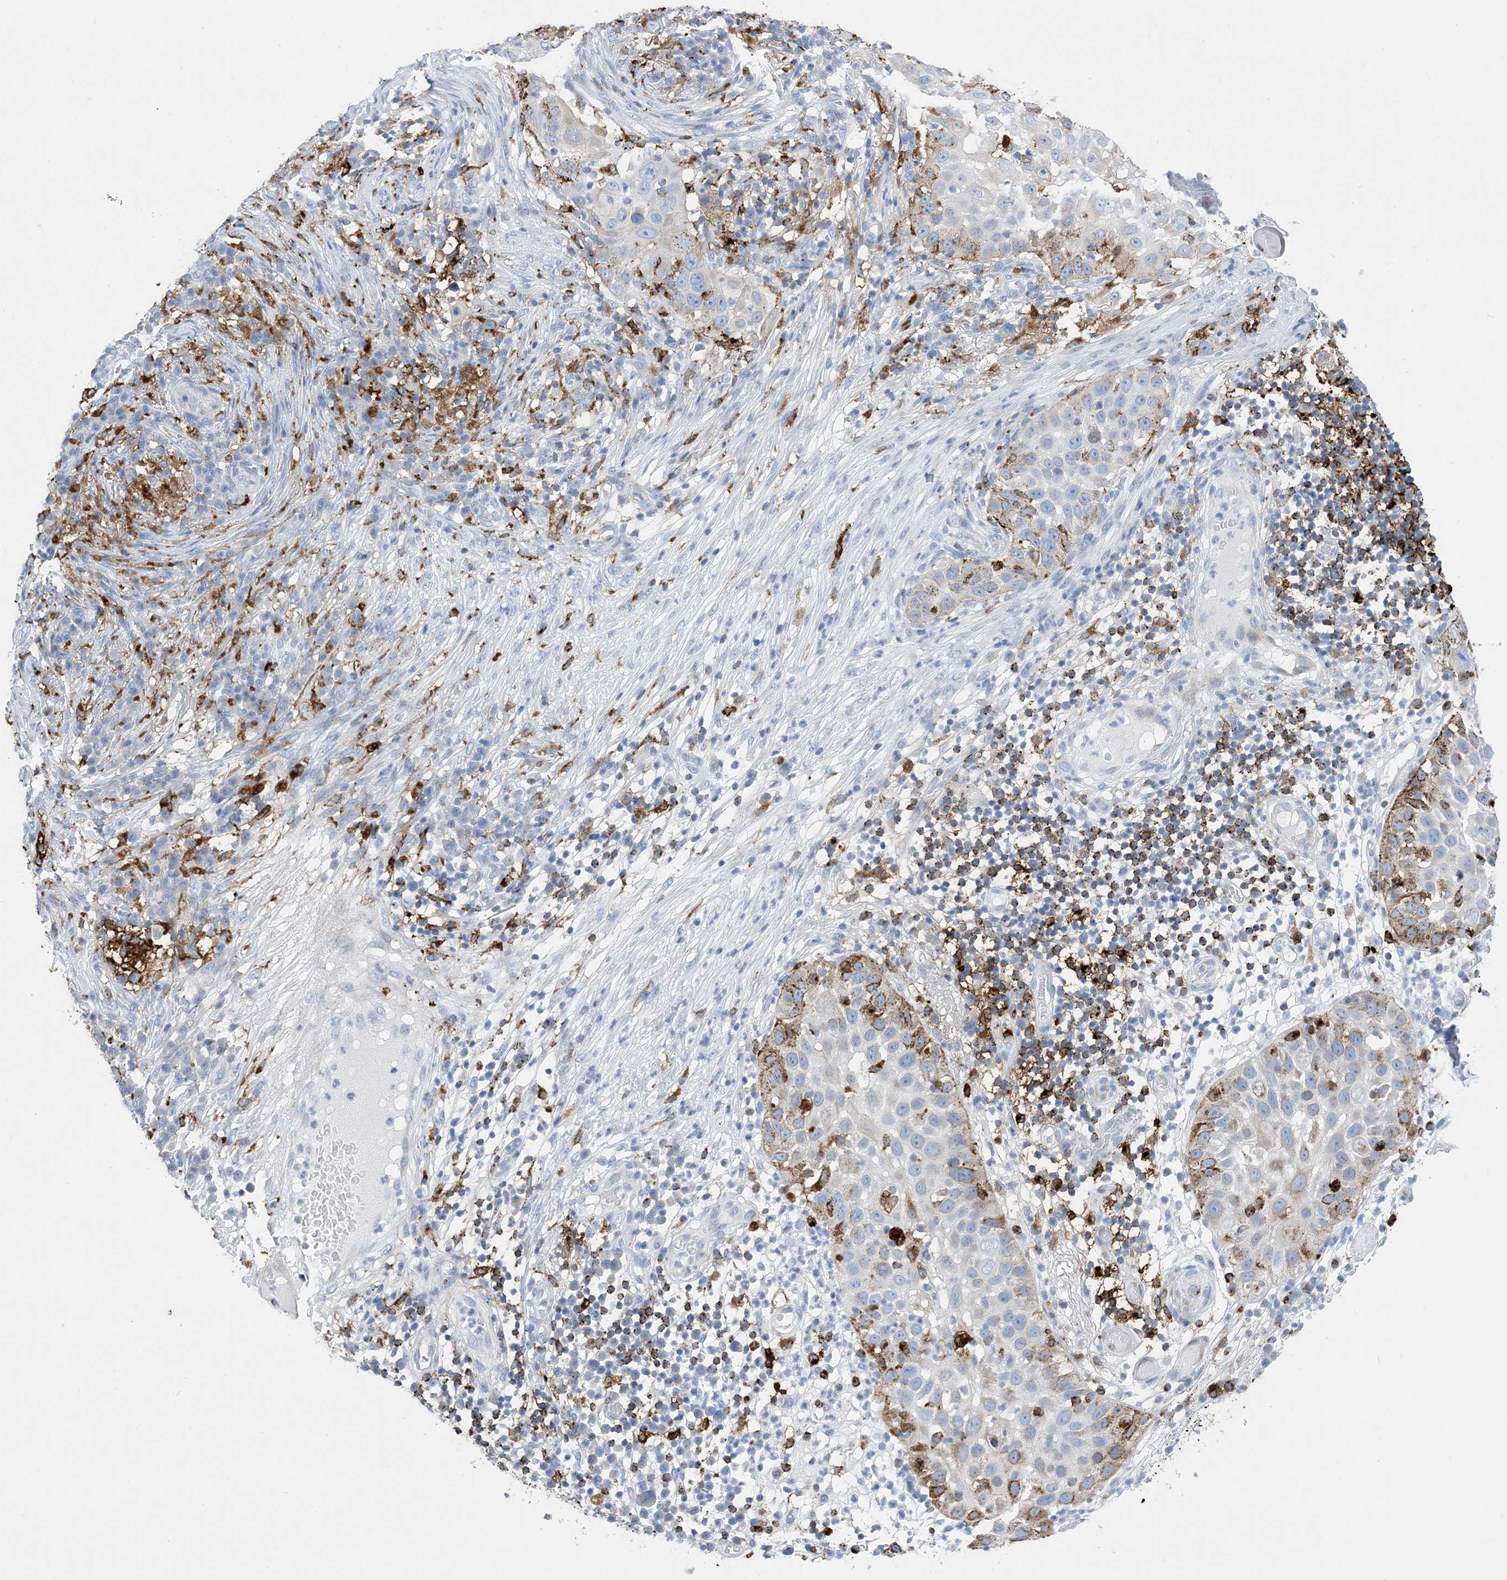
{"staining": {"intensity": "moderate", "quantity": "<25%", "location": "cytoplasmic/membranous"}, "tissue": "skin cancer", "cell_type": "Tumor cells", "image_type": "cancer", "snomed": [{"axis": "morphology", "description": "Squamous cell carcinoma, NOS"}, {"axis": "topography", "description": "Skin"}], "caption": "Moderate cytoplasmic/membranous staining is identified in approximately <25% of tumor cells in skin squamous cell carcinoma.", "gene": "DPH3", "patient": {"sex": "female", "age": 44}}